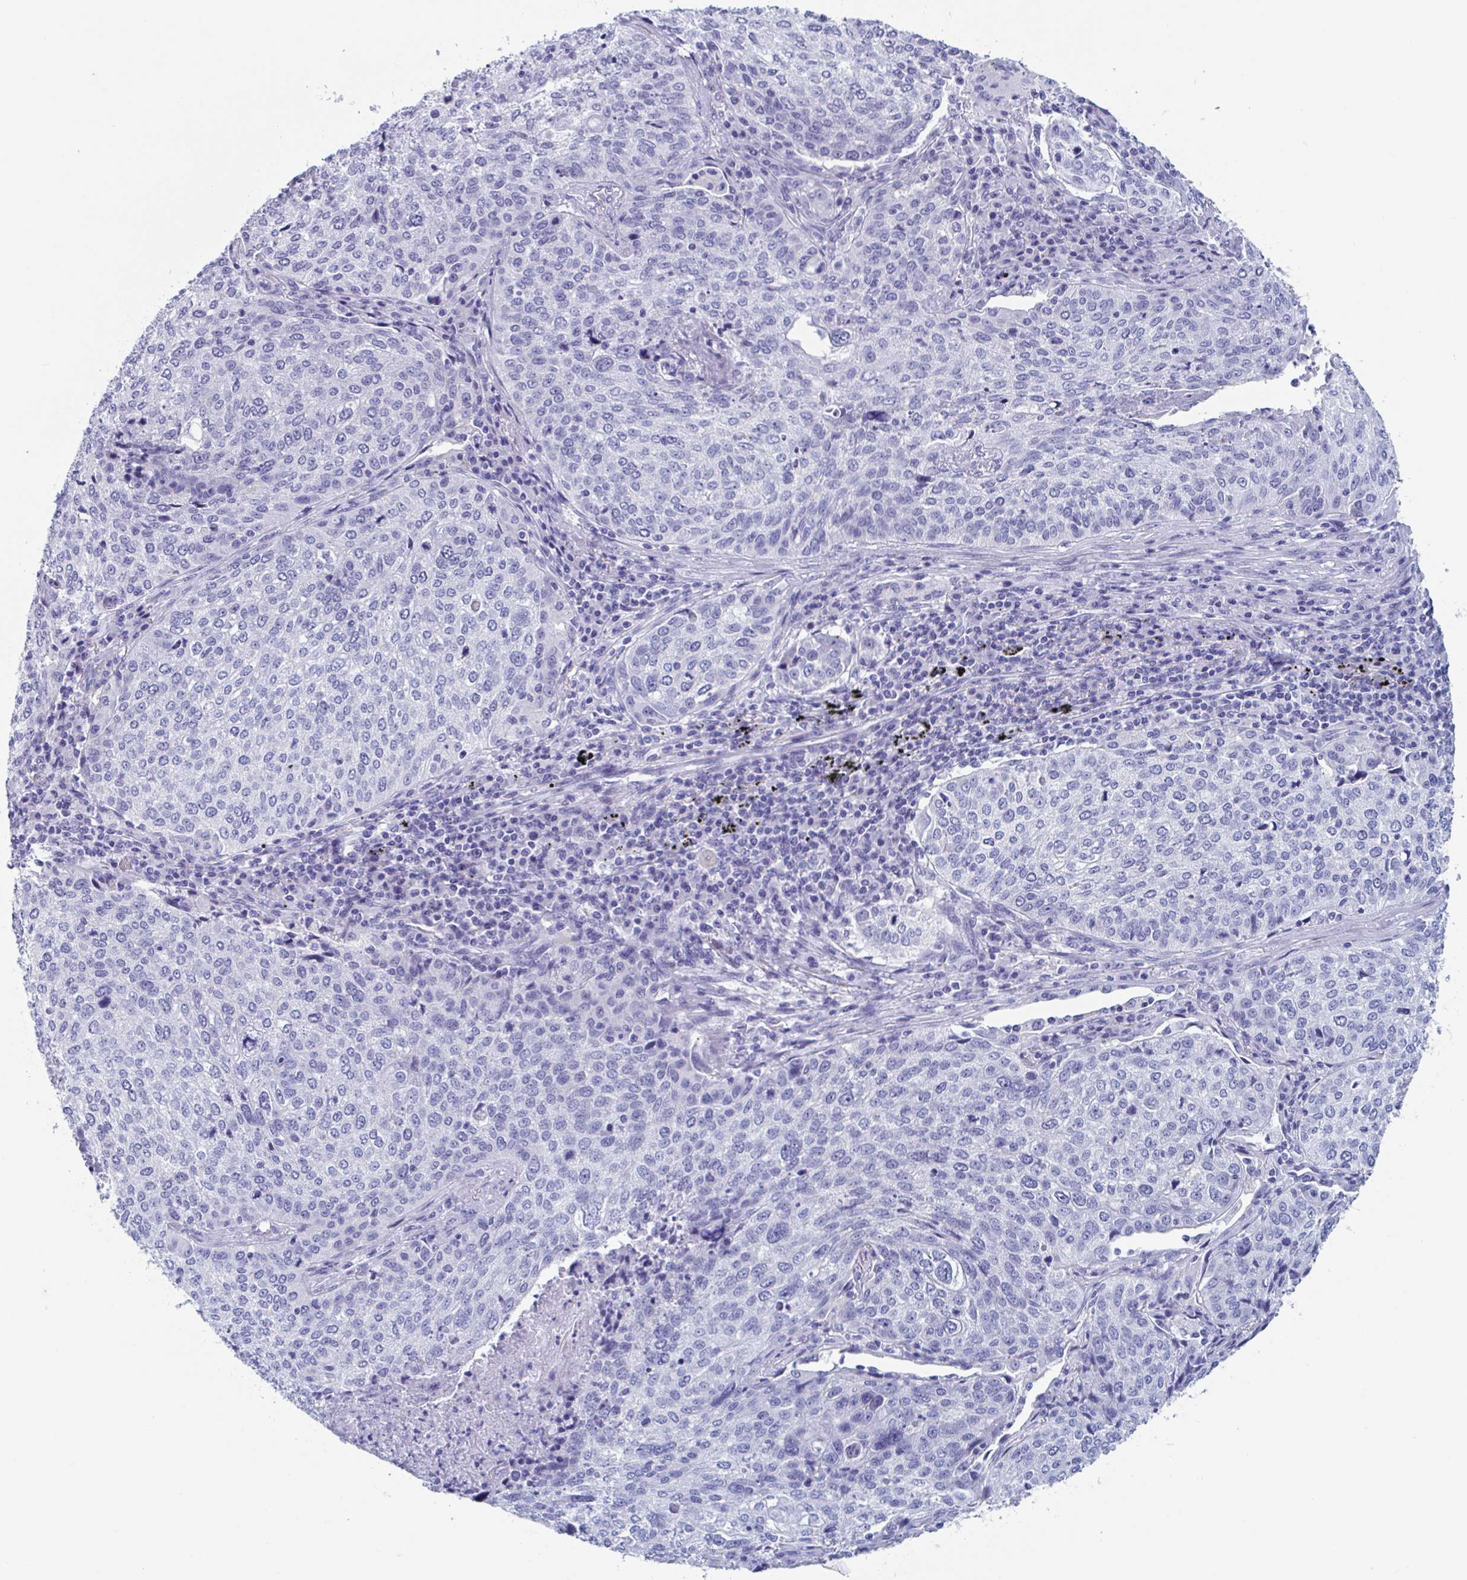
{"staining": {"intensity": "negative", "quantity": "none", "location": "none"}, "tissue": "lung cancer", "cell_type": "Tumor cells", "image_type": "cancer", "snomed": [{"axis": "morphology", "description": "Squamous cell carcinoma, NOS"}, {"axis": "topography", "description": "Lung"}], "caption": "A photomicrograph of squamous cell carcinoma (lung) stained for a protein demonstrates no brown staining in tumor cells.", "gene": "ZPBP", "patient": {"sex": "male", "age": 63}}